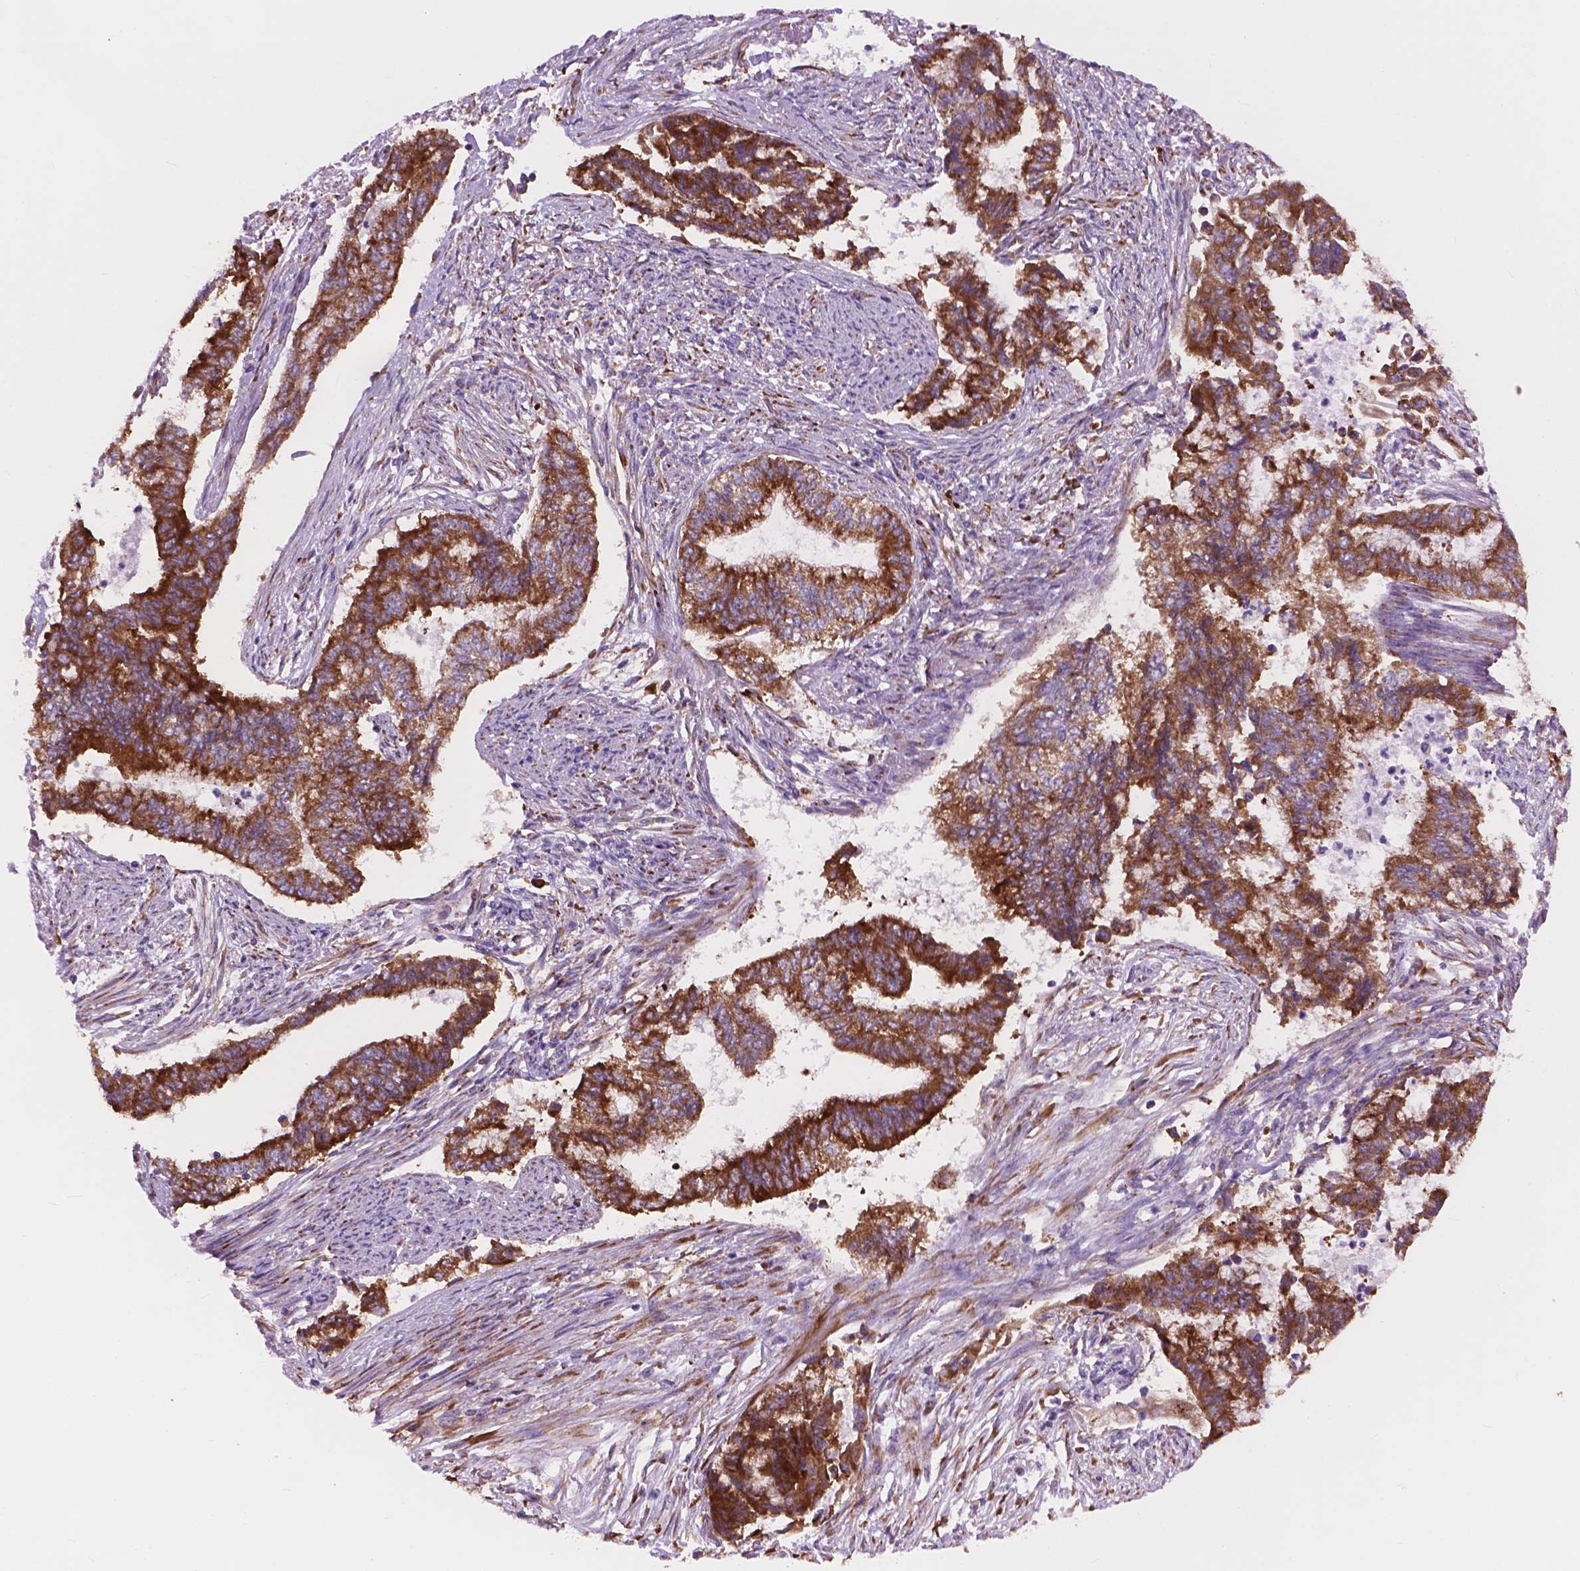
{"staining": {"intensity": "strong", "quantity": ">75%", "location": "cytoplasmic/membranous"}, "tissue": "endometrial cancer", "cell_type": "Tumor cells", "image_type": "cancer", "snomed": [{"axis": "morphology", "description": "Adenocarcinoma, NOS"}, {"axis": "topography", "description": "Endometrium"}], "caption": "Human adenocarcinoma (endometrial) stained for a protein (brown) exhibits strong cytoplasmic/membranous positive staining in approximately >75% of tumor cells.", "gene": "RPL37A", "patient": {"sex": "female", "age": 65}}